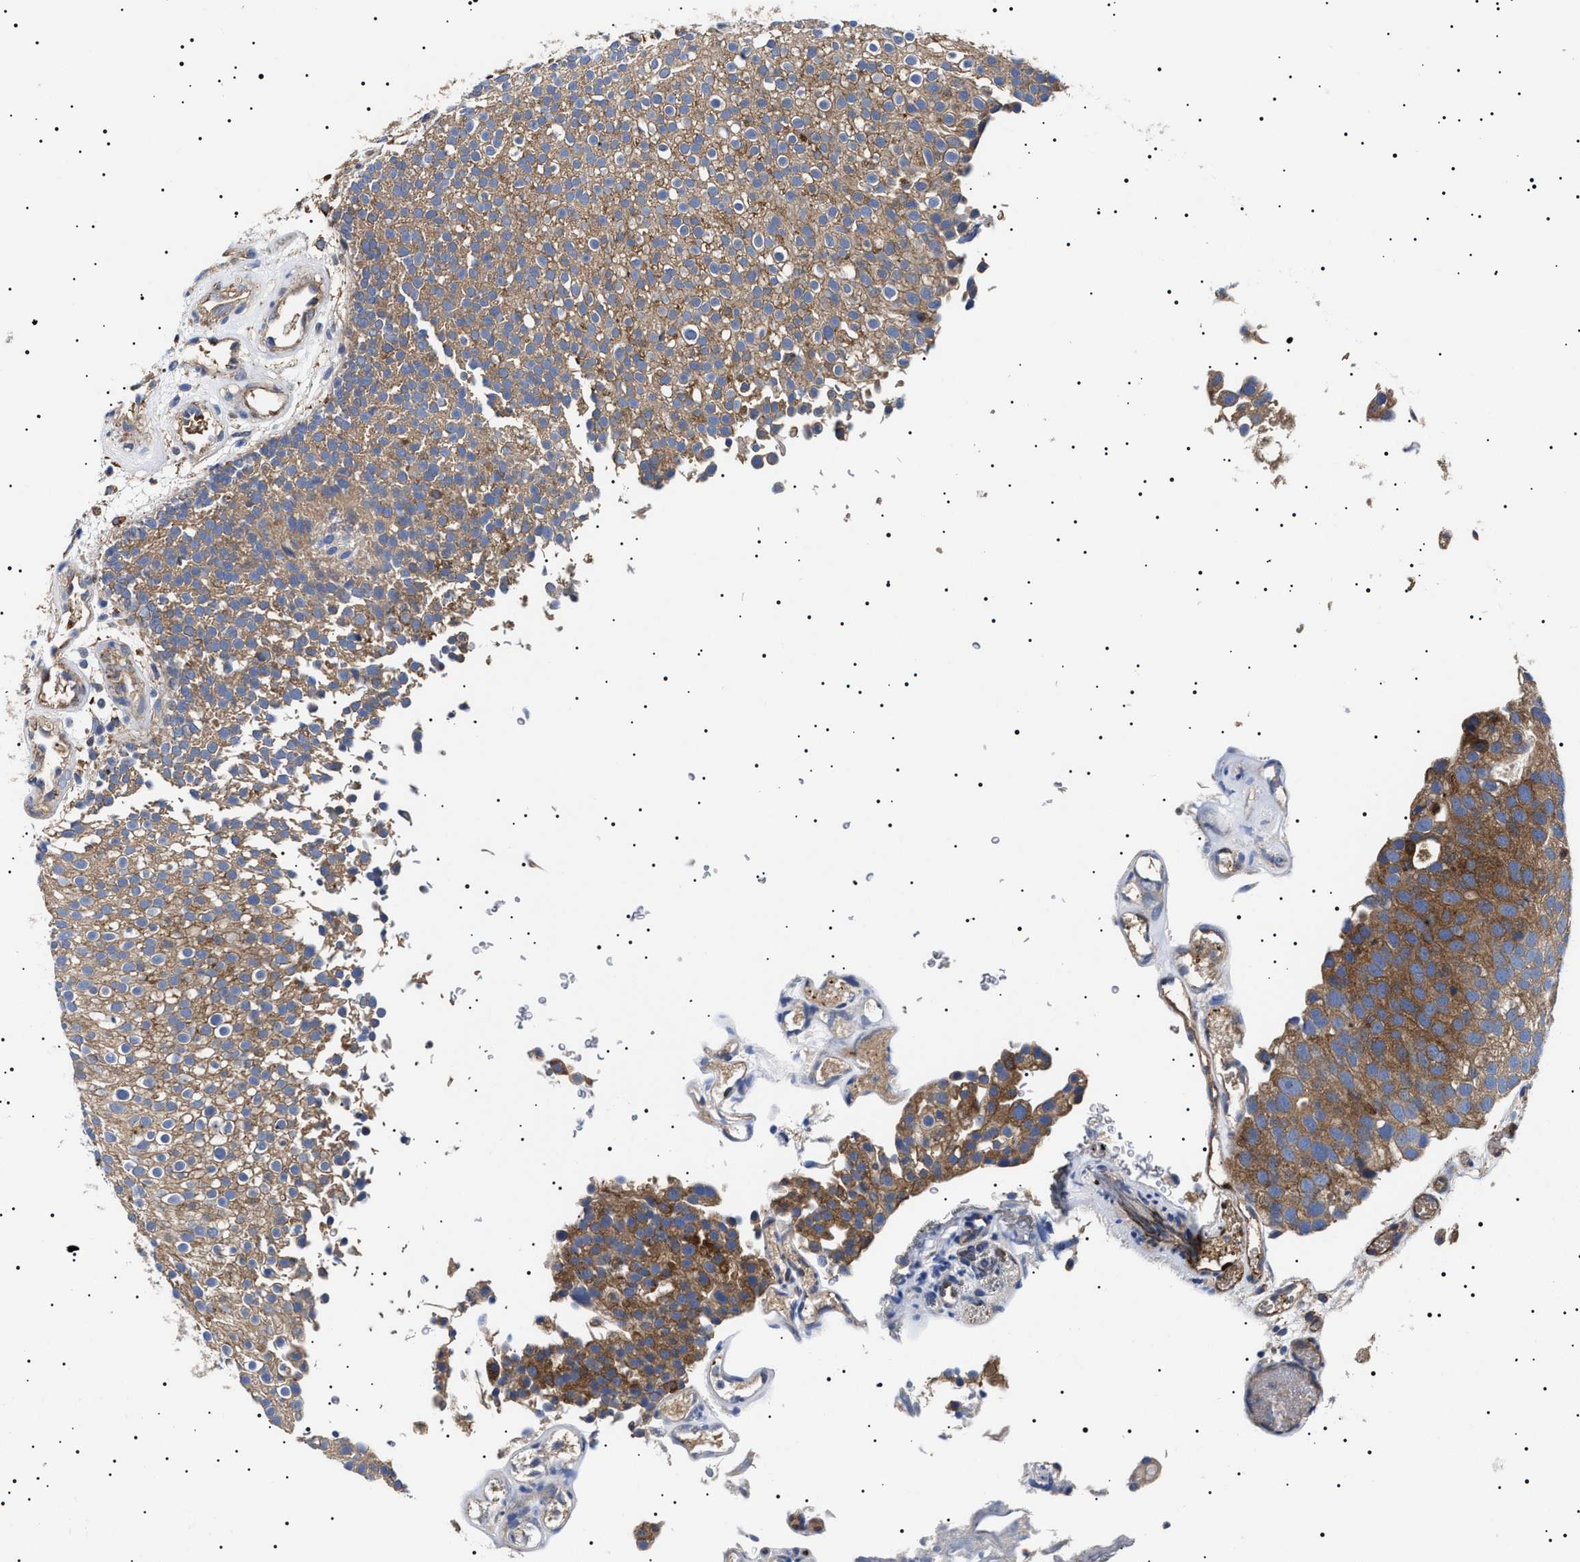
{"staining": {"intensity": "strong", "quantity": ">75%", "location": "cytoplasmic/membranous"}, "tissue": "urothelial cancer", "cell_type": "Tumor cells", "image_type": "cancer", "snomed": [{"axis": "morphology", "description": "Urothelial carcinoma, Low grade"}, {"axis": "topography", "description": "Urinary bladder"}], "caption": "This image shows immunohistochemistry (IHC) staining of urothelial cancer, with high strong cytoplasmic/membranous expression in about >75% of tumor cells.", "gene": "TPP2", "patient": {"sex": "male", "age": 78}}